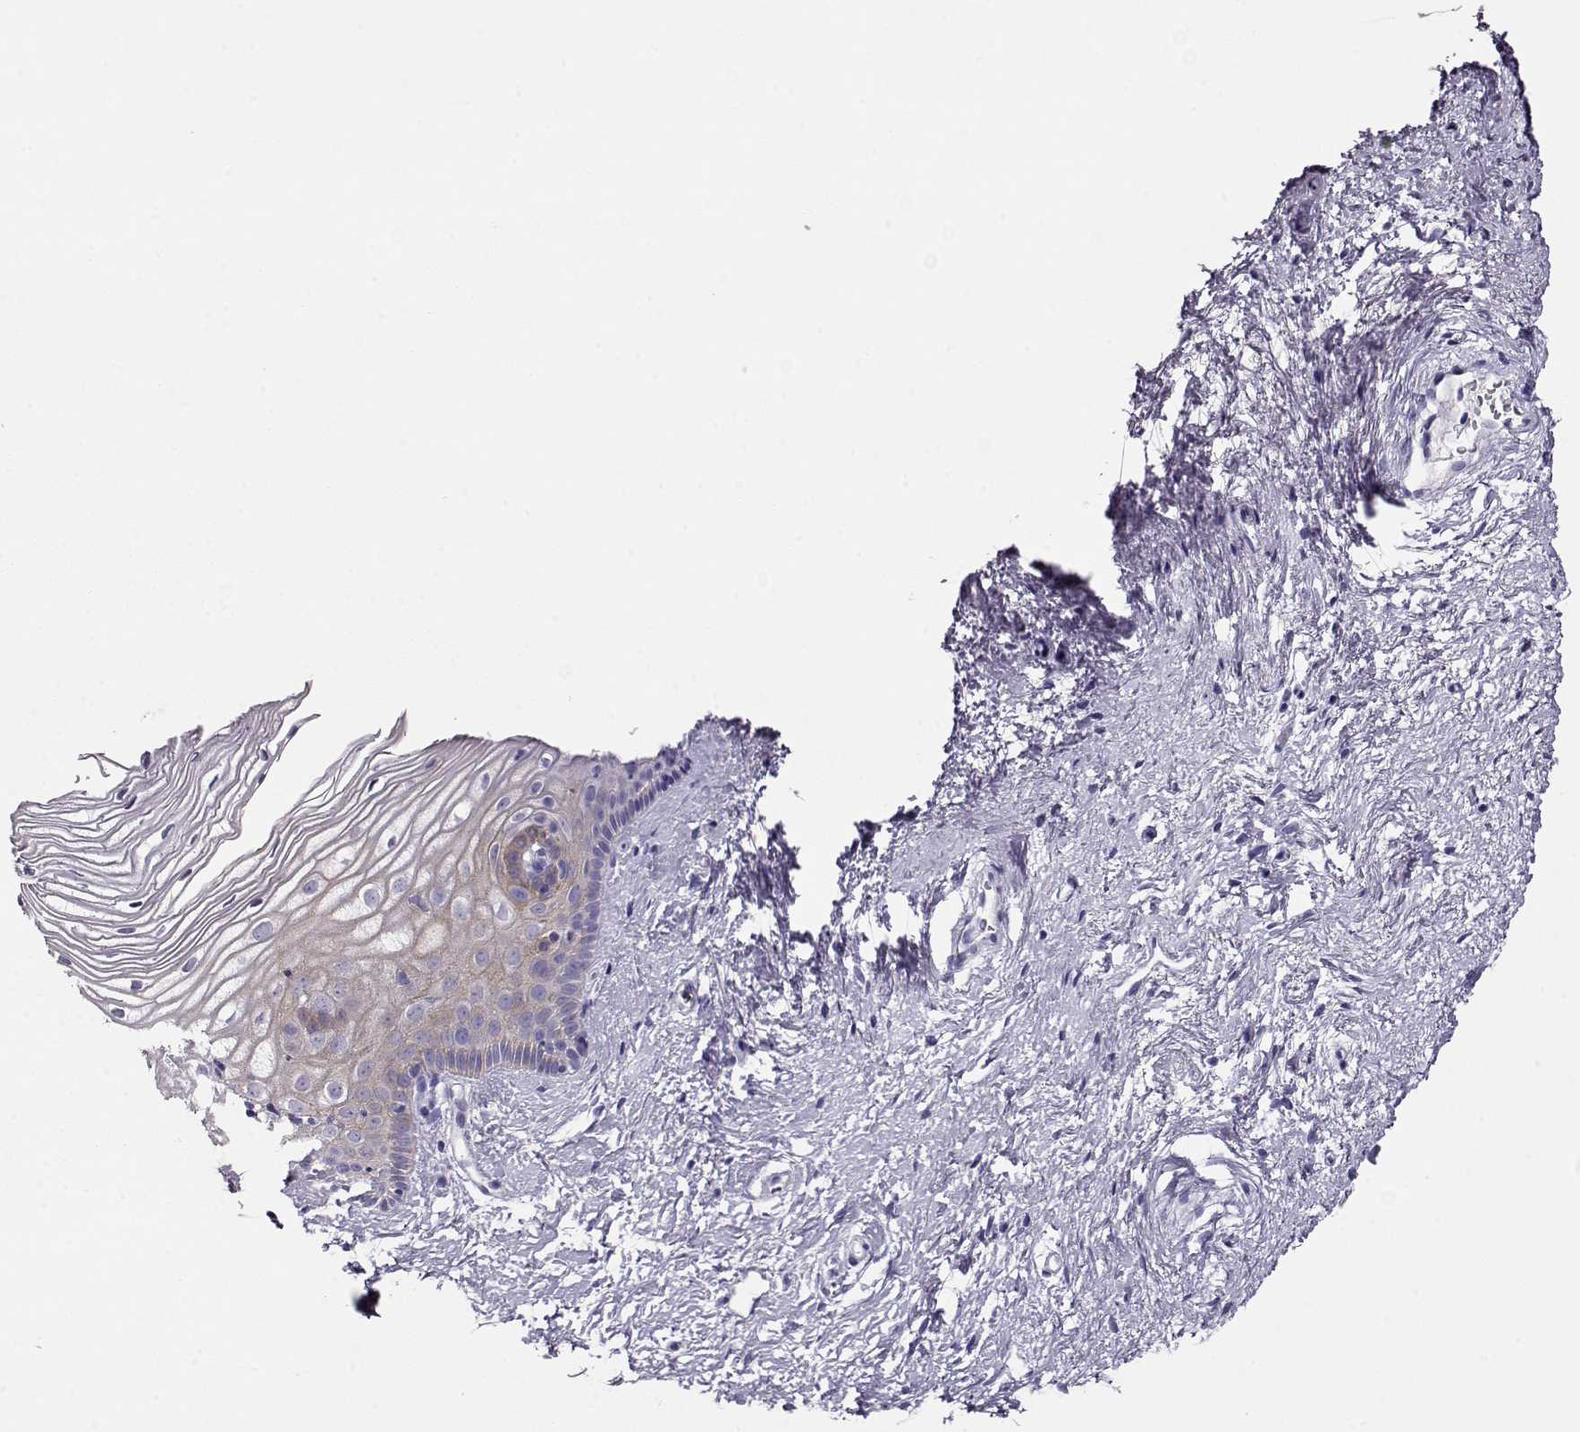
{"staining": {"intensity": "negative", "quantity": "none", "location": "none"}, "tissue": "cervix", "cell_type": "Glandular cells", "image_type": "normal", "snomed": [{"axis": "morphology", "description": "Normal tissue, NOS"}, {"axis": "topography", "description": "Cervix"}], "caption": "Immunohistochemical staining of benign cervix demonstrates no significant expression in glandular cells.", "gene": "CRX", "patient": {"sex": "female", "age": 40}}